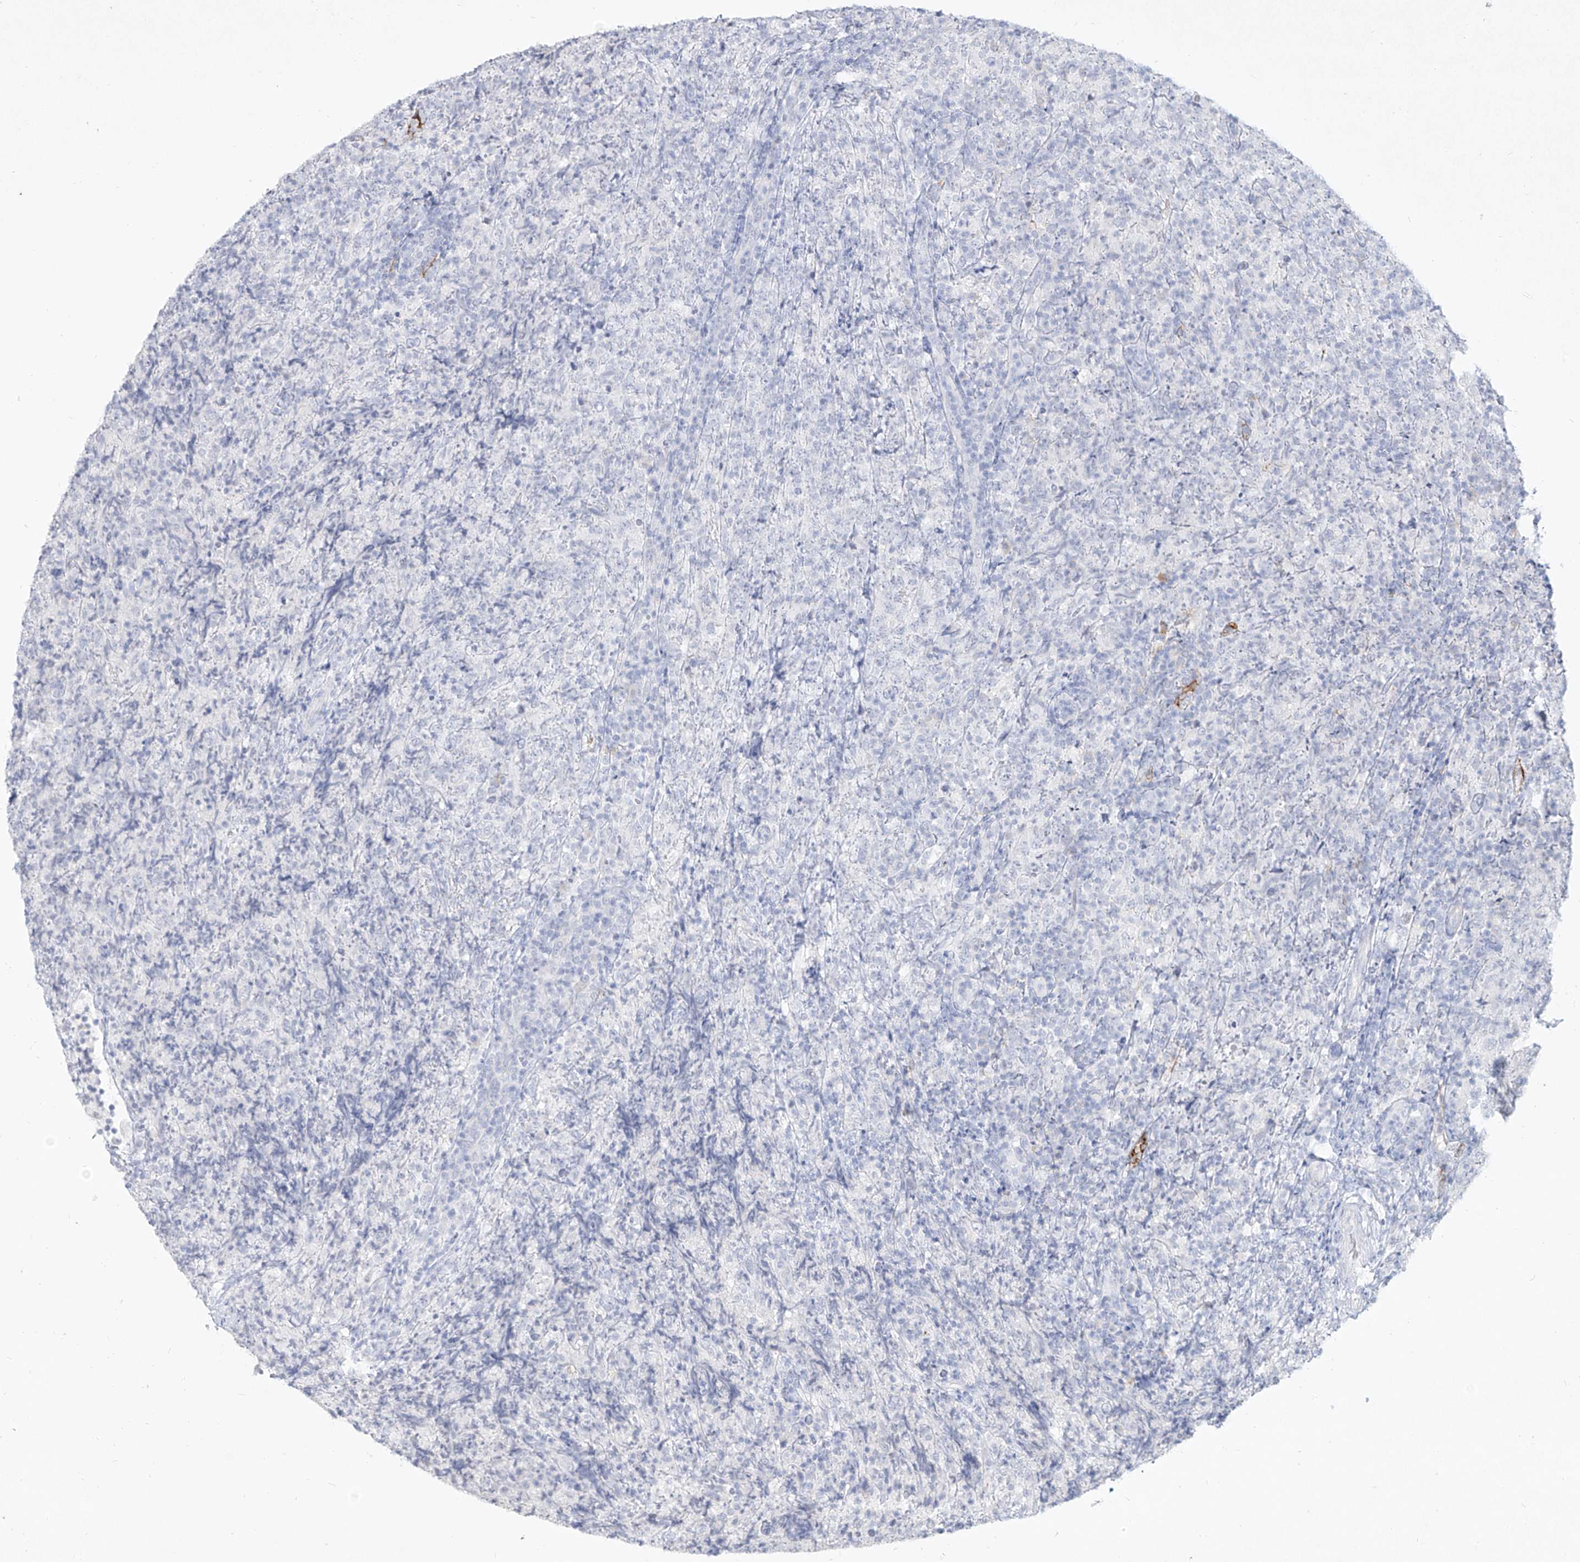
{"staining": {"intensity": "negative", "quantity": "none", "location": "none"}, "tissue": "lymphoma", "cell_type": "Tumor cells", "image_type": "cancer", "snomed": [{"axis": "morphology", "description": "Malignant lymphoma, non-Hodgkin's type, High grade"}, {"axis": "topography", "description": "Tonsil"}], "caption": "A high-resolution micrograph shows IHC staining of lymphoma, which reveals no significant positivity in tumor cells. (Brightfield microscopy of DAB immunohistochemistry (IHC) at high magnification).", "gene": "CD209", "patient": {"sex": "female", "age": 36}}